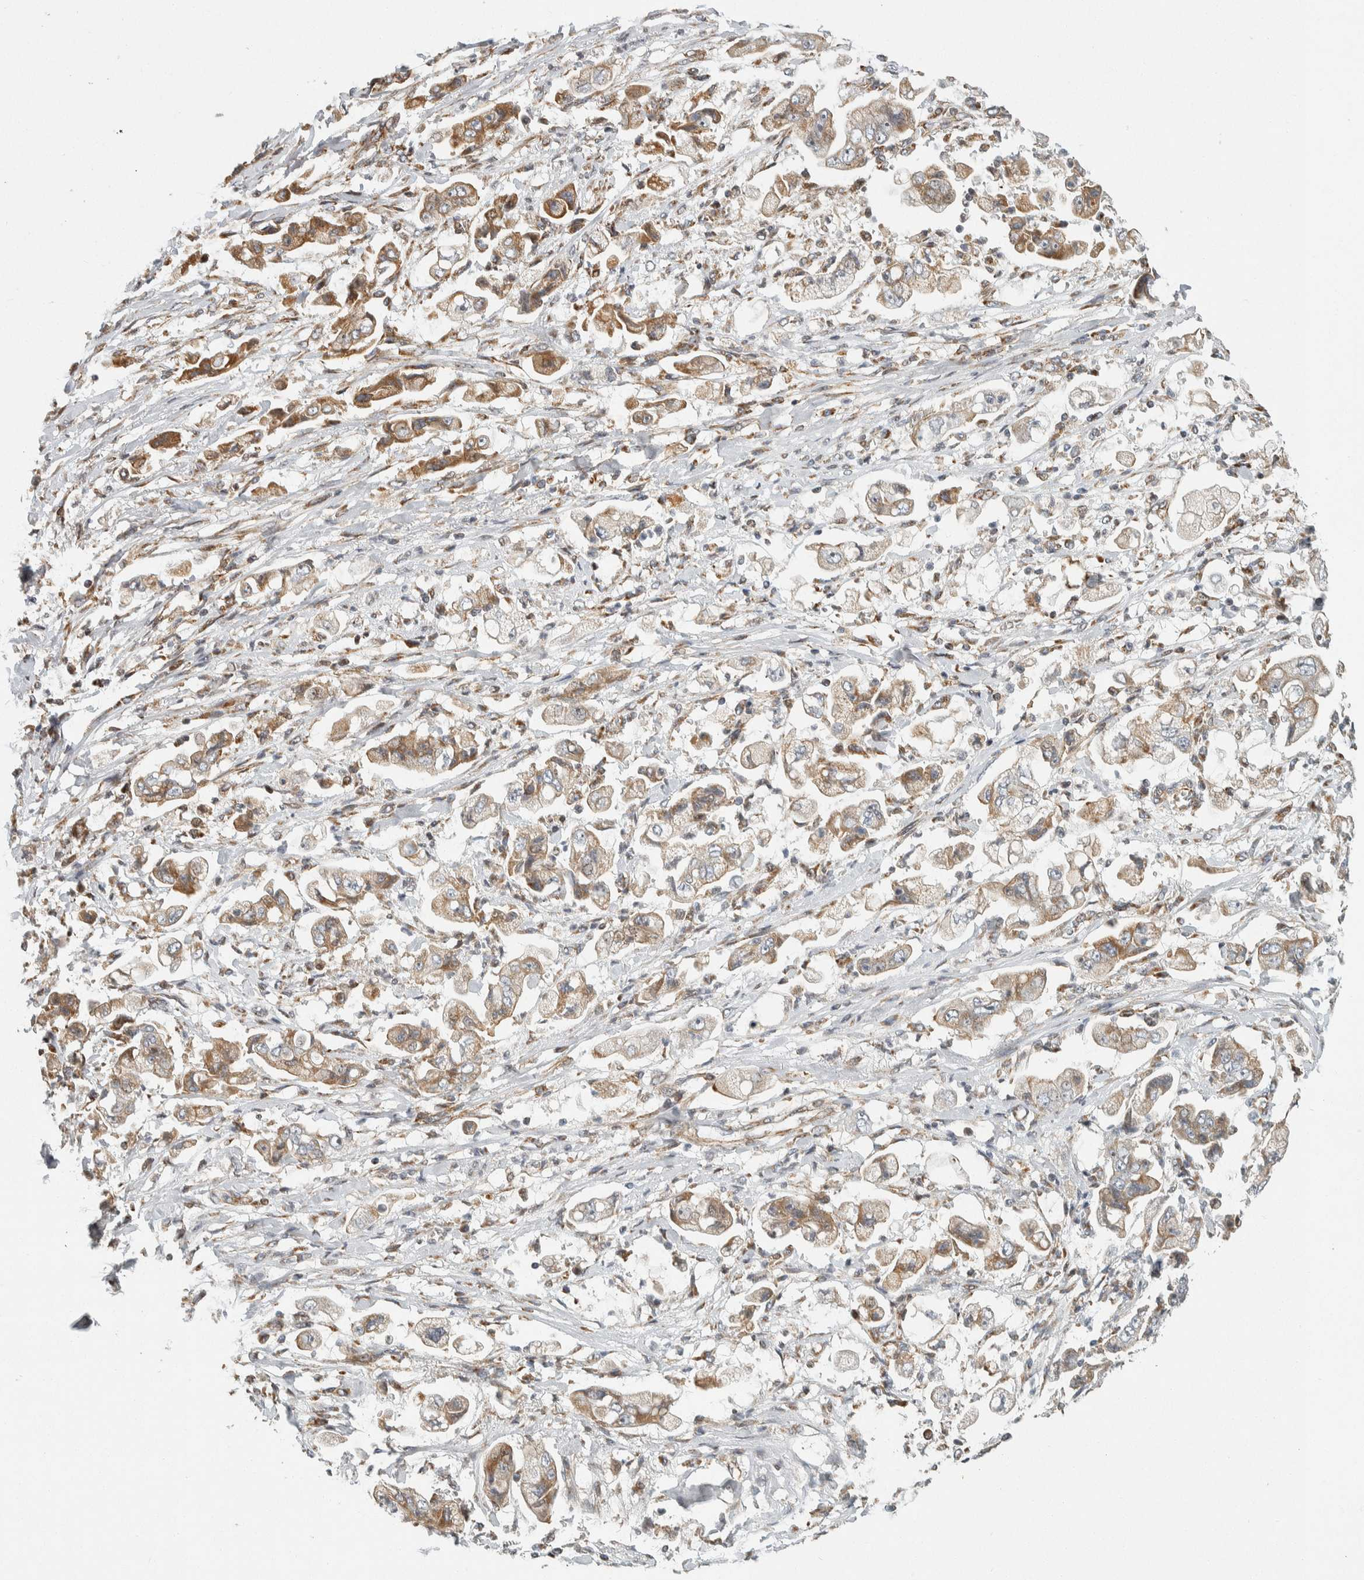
{"staining": {"intensity": "moderate", "quantity": ">75%", "location": "cytoplasmic/membranous"}, "tissue": "stomach cancer", "cell_type": "Tumor cells", "image_type": "cancer", "snomed": [{"axis": "morphology", "description": "Adenocarcinoma, NOS"}, {"axis": "topography", "description": "Stomach"}], "caption": "A photomicrograph of human stomach cancer (adenocarcinoma) stained for a protein reveals moderate cytoplasmic/membranous brown staining in tumor cells.", "gene": "AFP", "patient": {"sex": "male", "age": 62}}